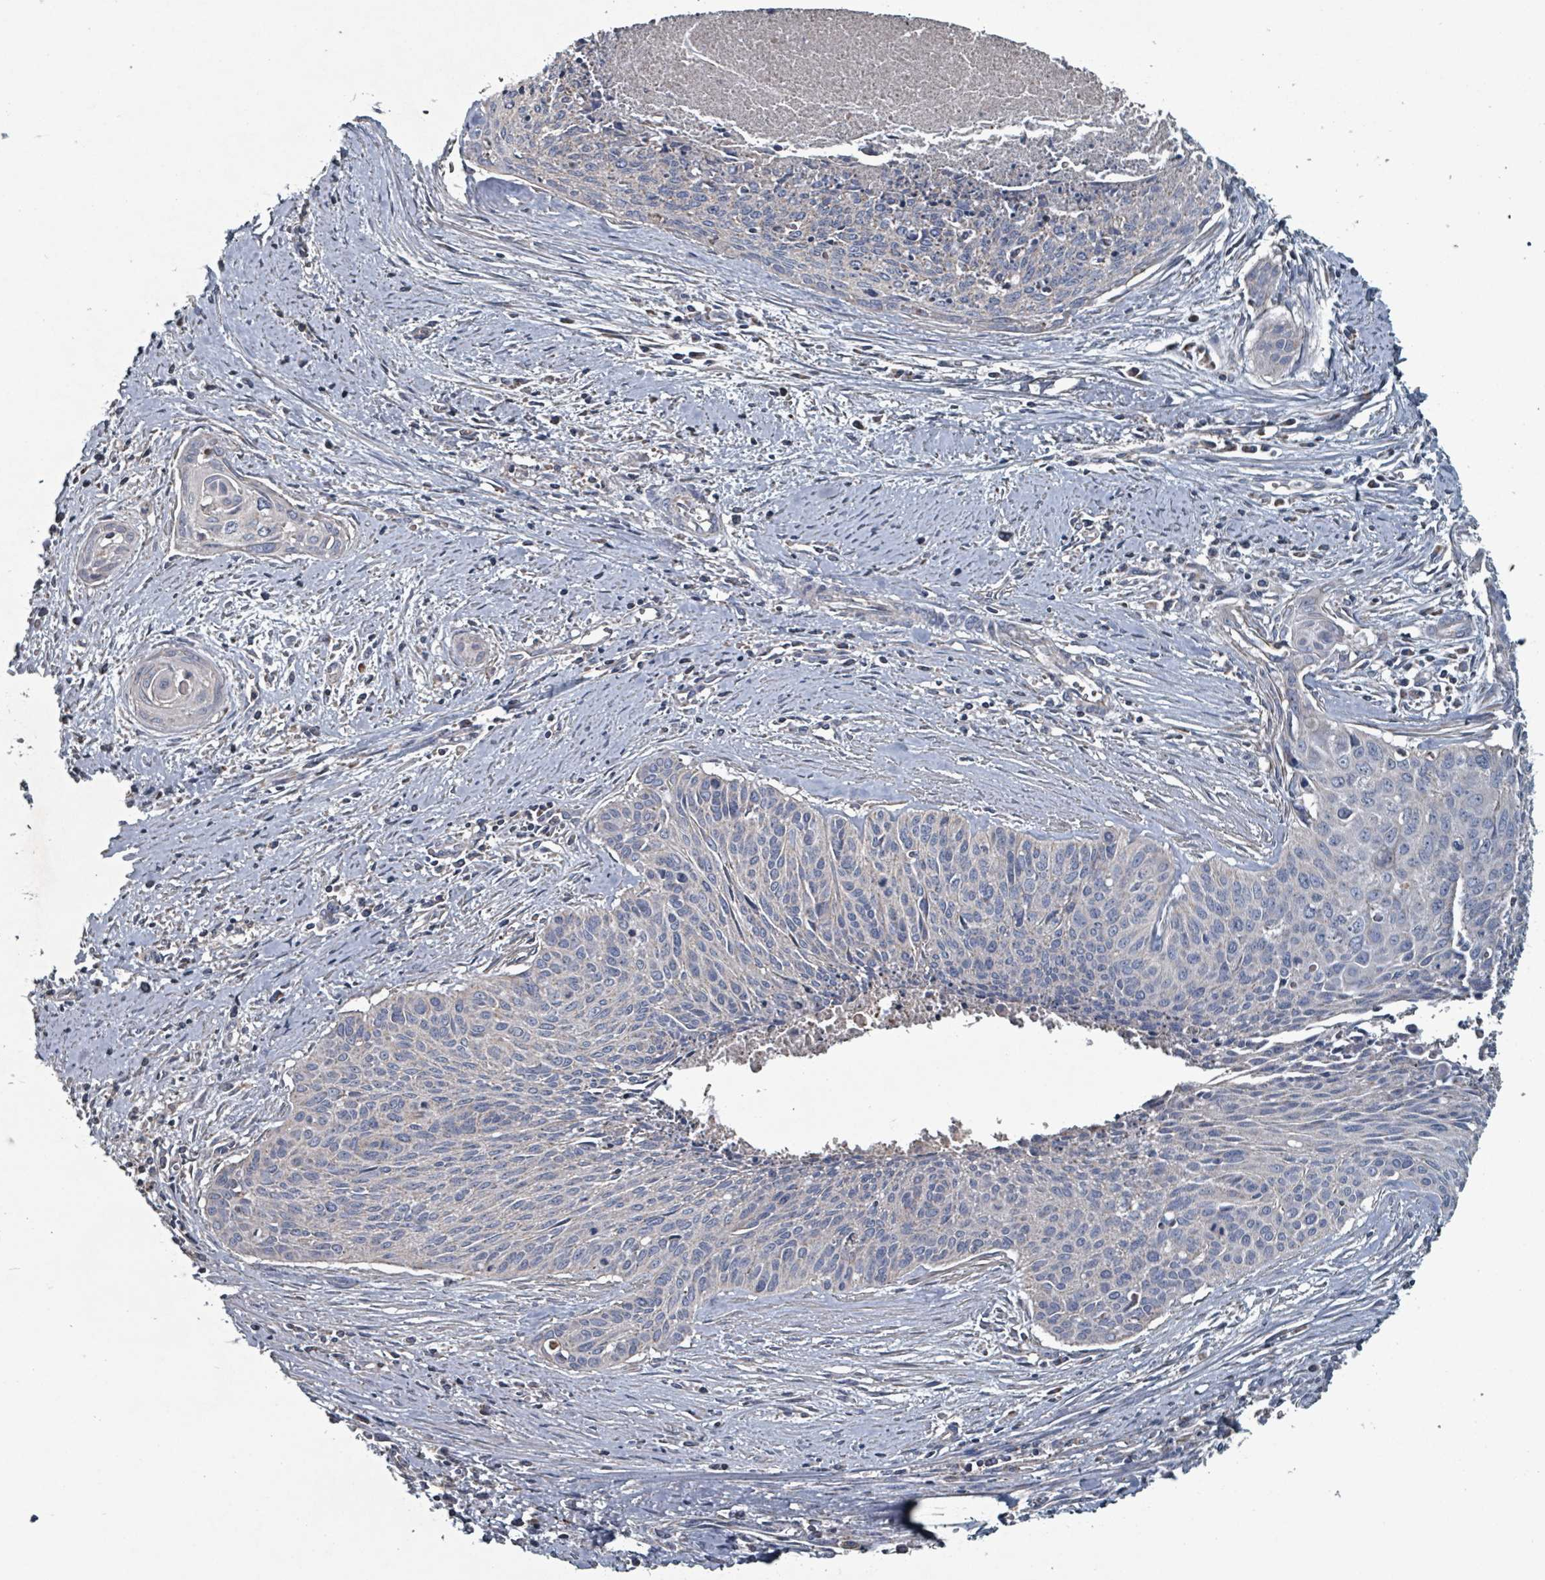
{"staining": {"intensity": "weak", "quantity": "<25%", "location": "cytoplasmic/membranous"}, "tissue": "cervical cancer", "cell_type": "Tumor cells", "image_type": "cancer", "snomed": [{"axis": "morphology", "description": "Squamous cell carcinoma, NOS"}, {"axis": "topography", "description": "Cervix"}], "caption": "IHC of cervical cancer (squamous cell carcinoma) demonstrates no staining in tumor cells.", "gene": "ABHD18", "patient": {"sex": "female", "age": 55}}